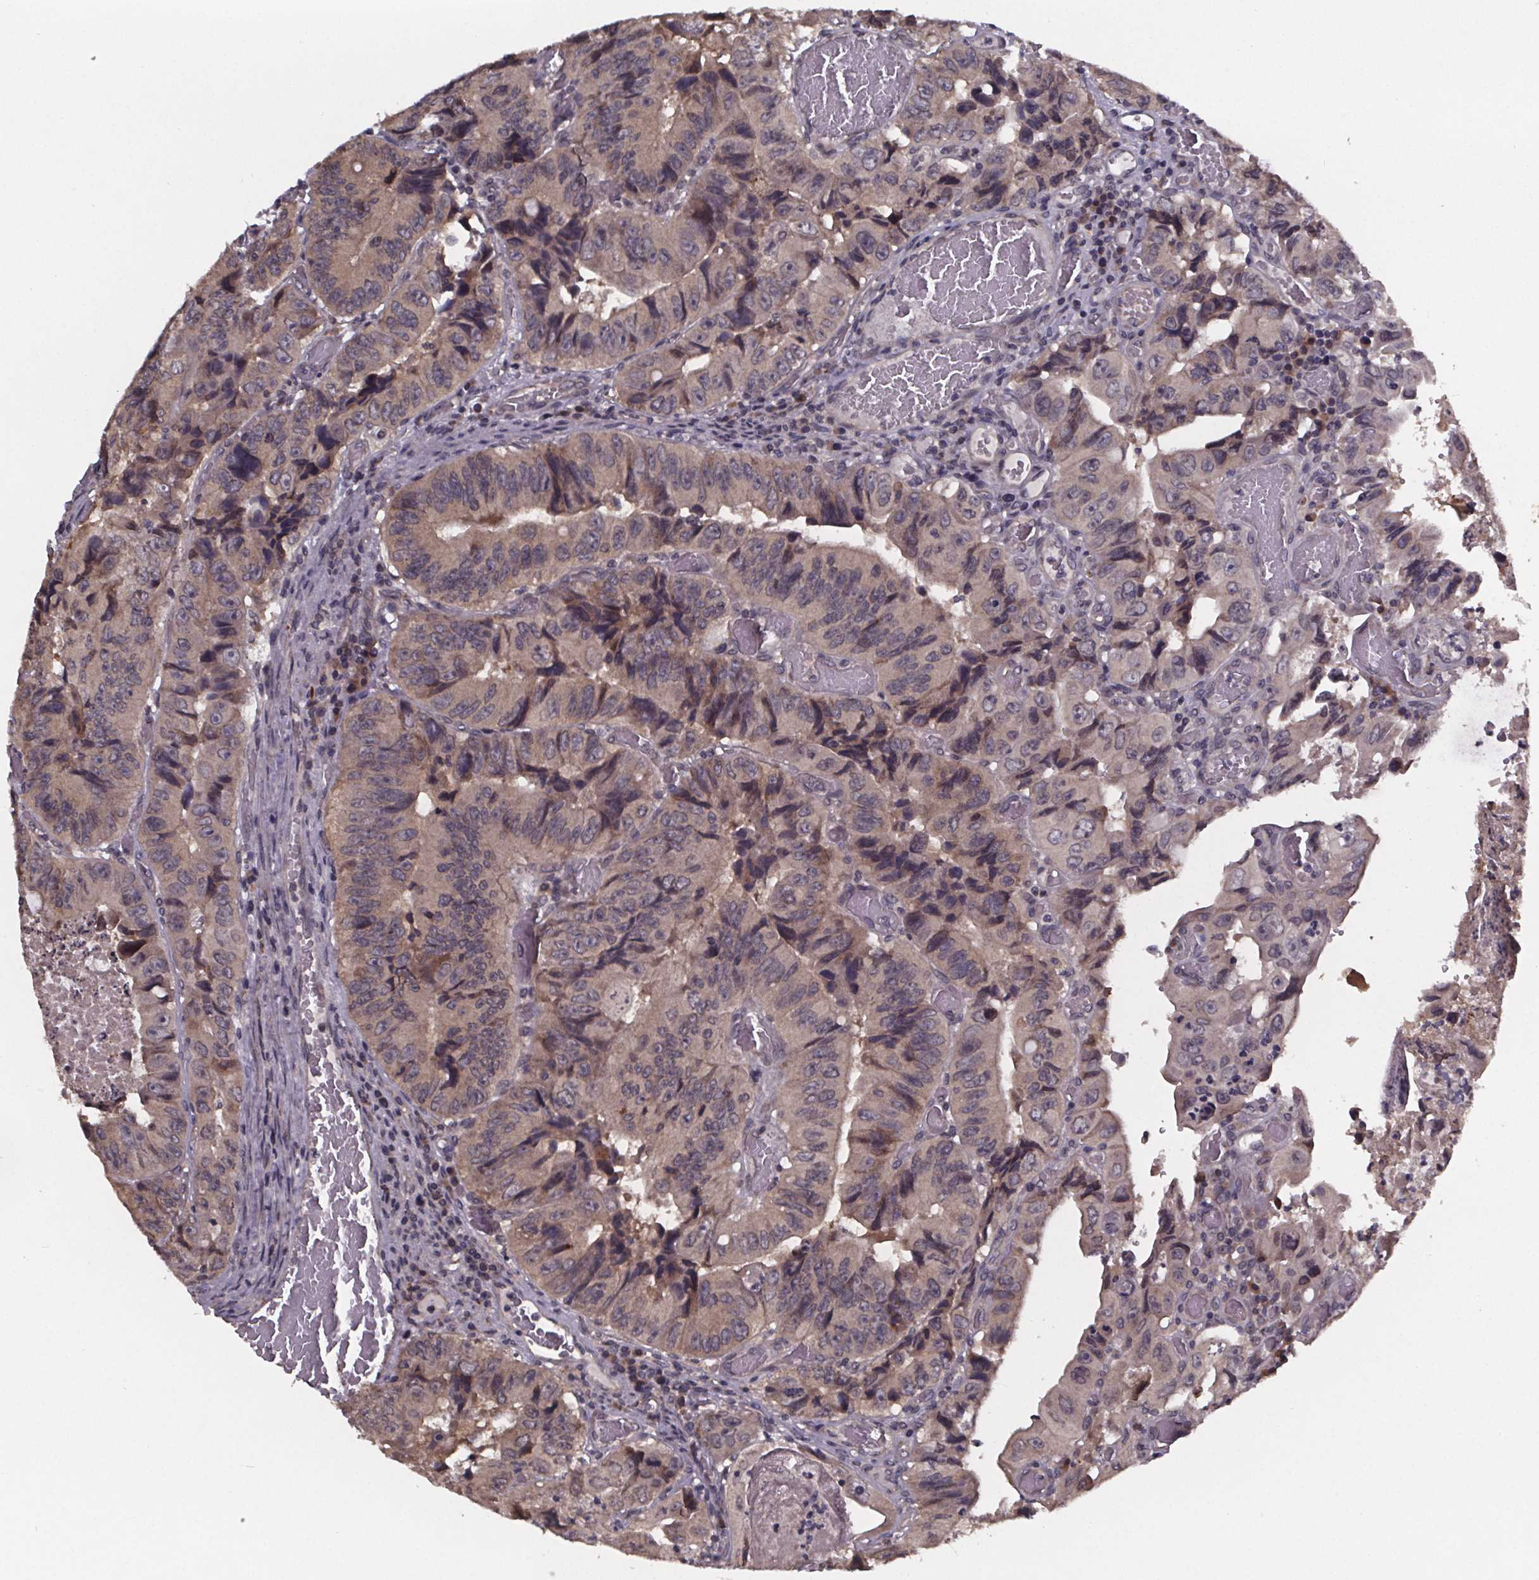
{"staining": {"intensity": "weak", "quantity": ">75%", "location": "cytoplasmic/membranous"}, "tissue": "colorectal cancer", "cell_type": "Tumor cells", "image_type": "cancer", "snomed": [{"axis": "morphology", "description": "Adenocarcinoma, NOS"}, {"axis": "topography", "description": "Colon"}], "caption": "Colorectal cancer stained with a protein marker displays weak staining in tumor cells.", "gene": "SAT1", "patient": {"sex": "female", "age": 84}}